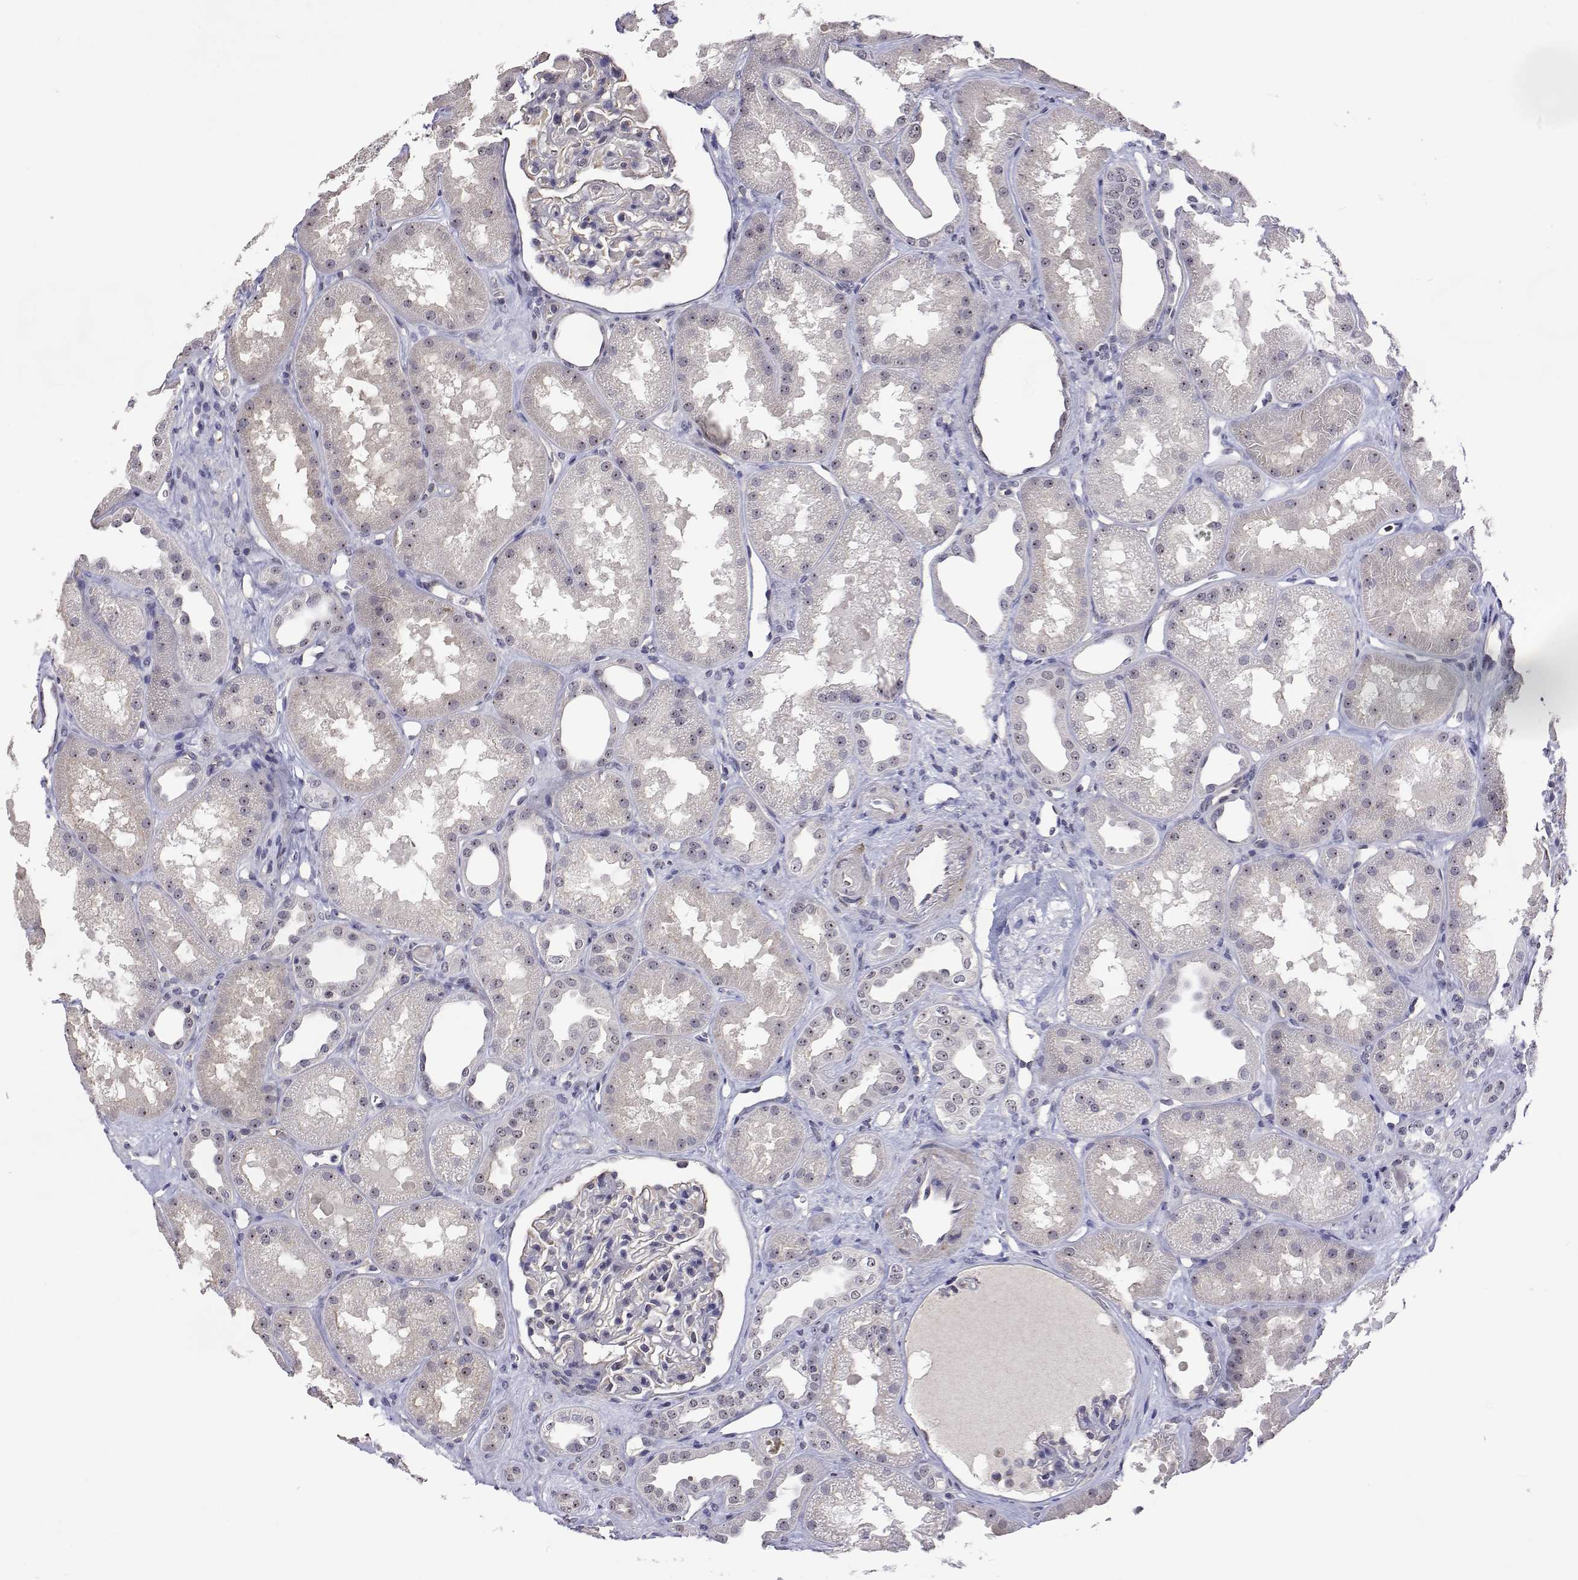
{"staining": {"intensity": "weak", "quantity": "<25%", "location": "nuclear"}, "tissue": "kidney", "cell_type": "Cells in glomeruli", "image_type": "normal", "snomed": [{"axis": "morphology", "description": "Normal tissue, NOS"}, {"axis": "topography", "description": "Kidney"}], "caption": "Protein analysis of benign kidney displays no significant positivity in cells in glomeruli.", "gene": "NHP2", "patient": {"sex": "male", "age": 61}}